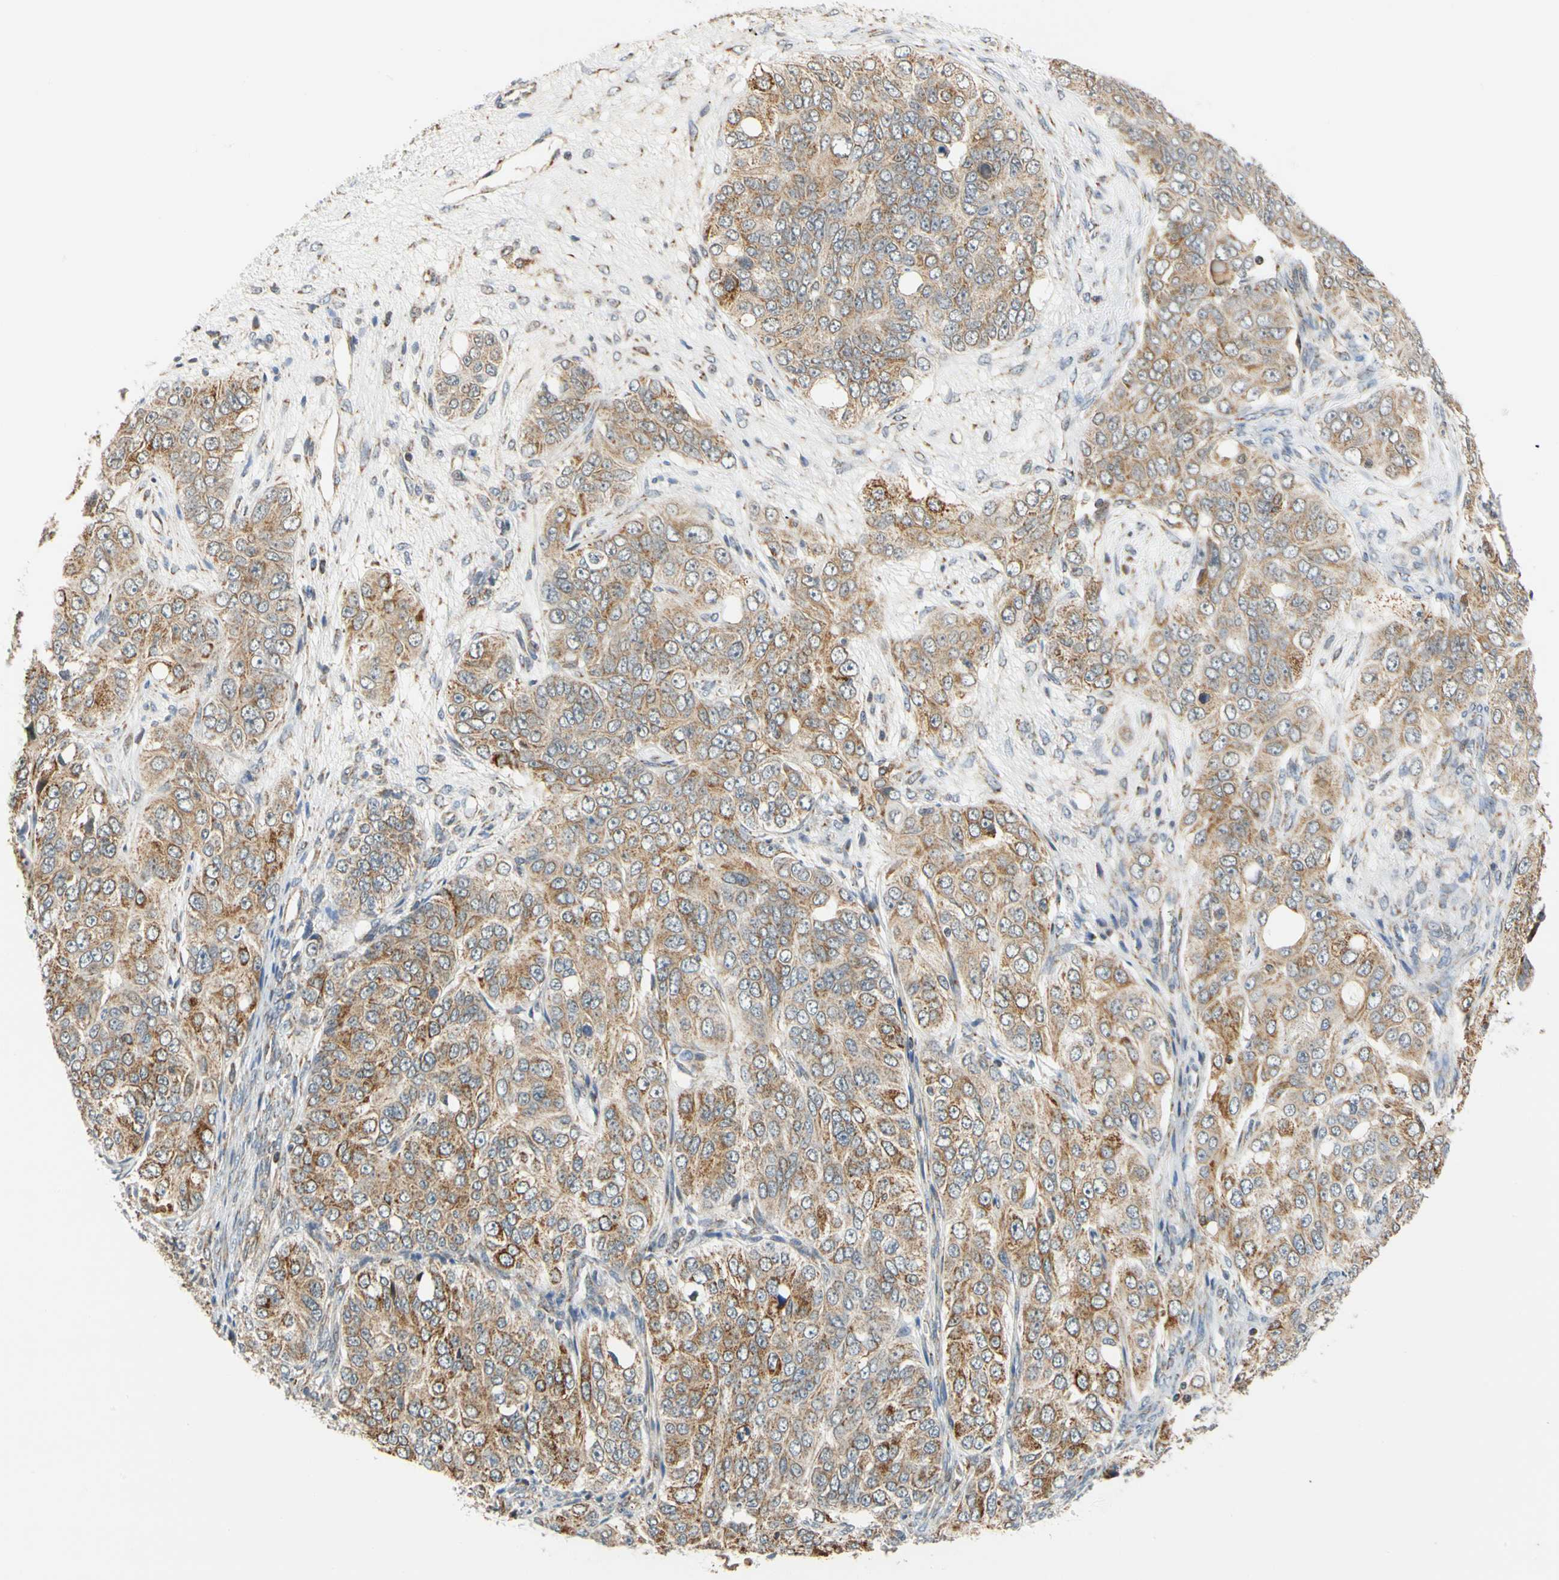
{"staining": {"intensity": "moderate", "quantity": ">75%", "location": "cytoplasmic/membranous"}, "tissue": "ovarian cancer", "cell_type": "Tumor cells", "image_type": "cancer", "snomed": [{"axis": "morphology", "description": "Carcinoma, endometroid"}, {"axis": "topography", "description": "Ovary"}], "caption": "This image displays endometroid carcinoma (ovarian) stained with immunohistochemistry to label a protein in brown. The cytoplasmic/membranous of tumor cells show moderate positivity for the protein. Nuclei are counter-stained blue.", "gene": "SFXN3", "patient": {"sex": "female", "age": 51}}